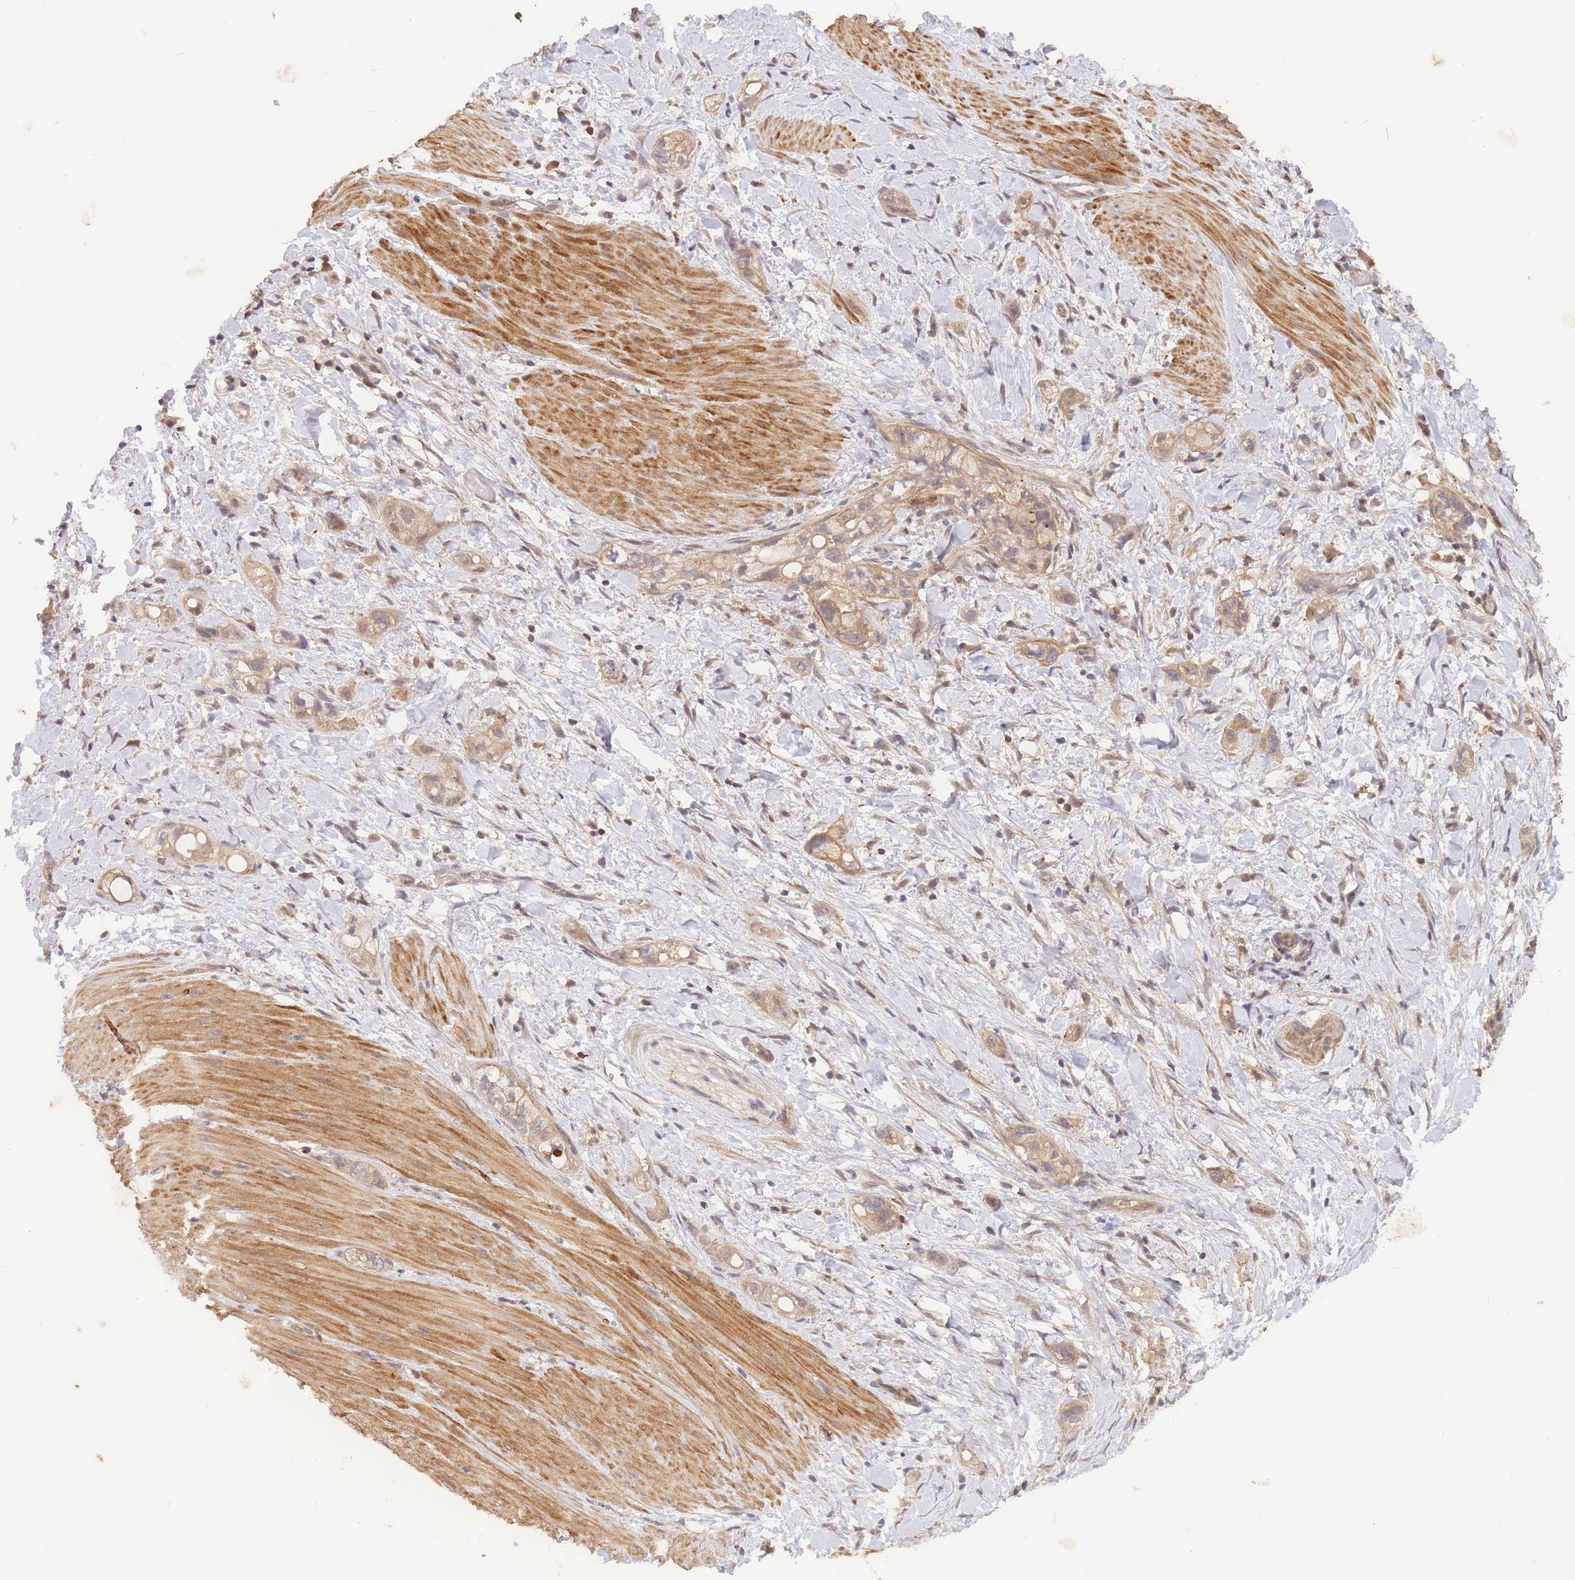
{"staining": {"intensity": "moderate", "quantity": "25%-75%", "location": "cytoplasmic/membranous"}, "tissue": "stomach cancer", "cell_type": "Tumor cells", "image_type": "cancer", "snomed": [{"axis": "morphology", "description": "Adenocarcinoma, NOS"}, {"axis": "topography", "description": "Stomach"}, {"axis": "topography", "description": "Stomach, lower"}], "caption": "A histopathology image showing moderate cytoplasmic/membranous positivity in approximately 25%-75% of tumor cells in stomach adenocarcinoma, as visualized by brown immunohistochemical staining.", "gene": "ST8SIA4", "patient": {"sex": "female", "age": 48}}